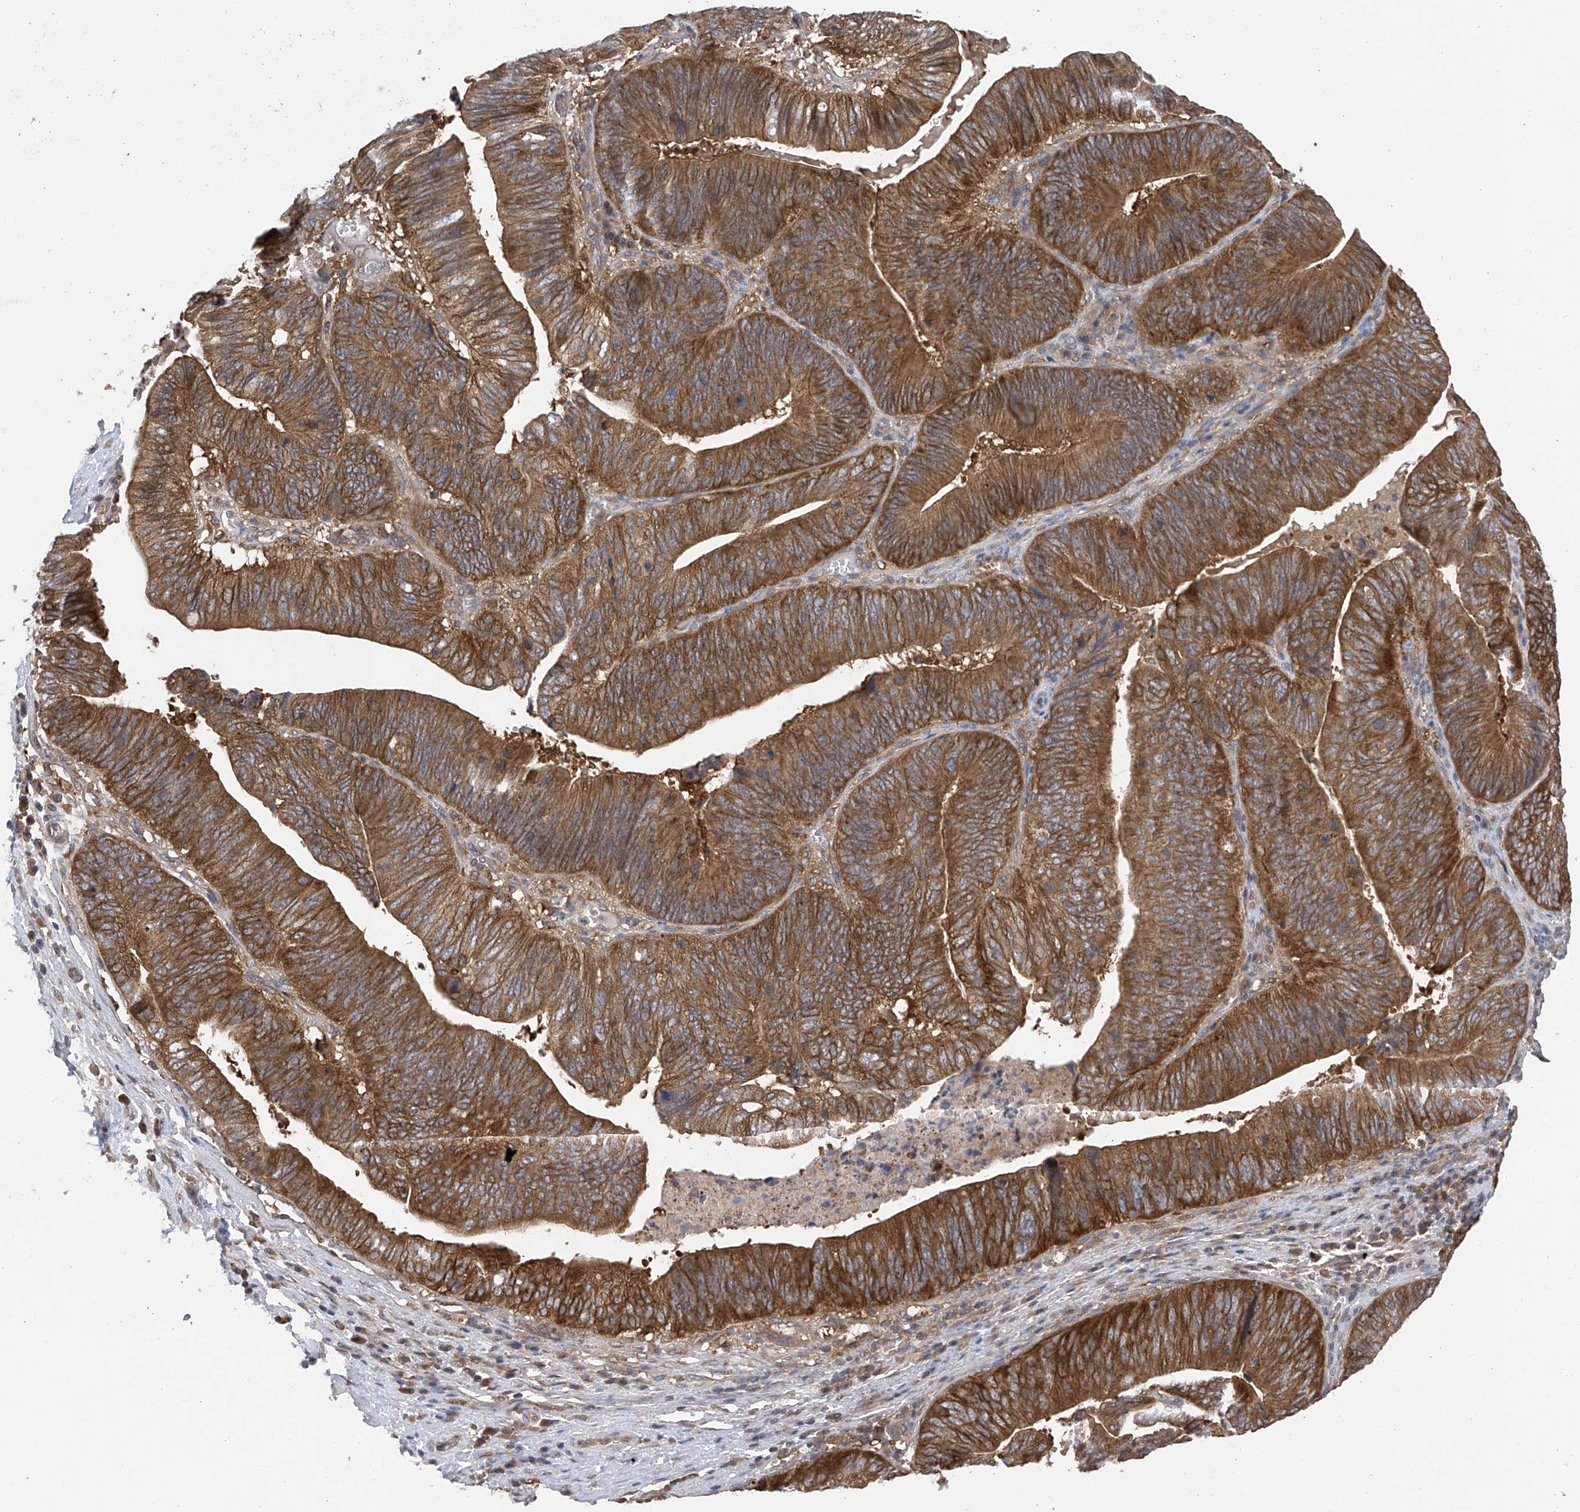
{"staining": {"intensity": "strong", "quantity": ">75%", "location": "cytoplasmic/membranous"}, "tissue": "pancreatic cancer", "cell_type": "Tumor cells", "image_type": "cancer", "snomed": [{"axis": "morphology", "description": "Adenocarcinoma, NOS"}, {"axis": "topography", "description": "Pancreas"}], "caption": "Protein staining of pancreatic cancer tissue exhibits strong cytoplasmic/membranous staining in approximately >75% of tumor cells.", "gene": "CHPF", "patient": {"sex": "male", "age": 63}}